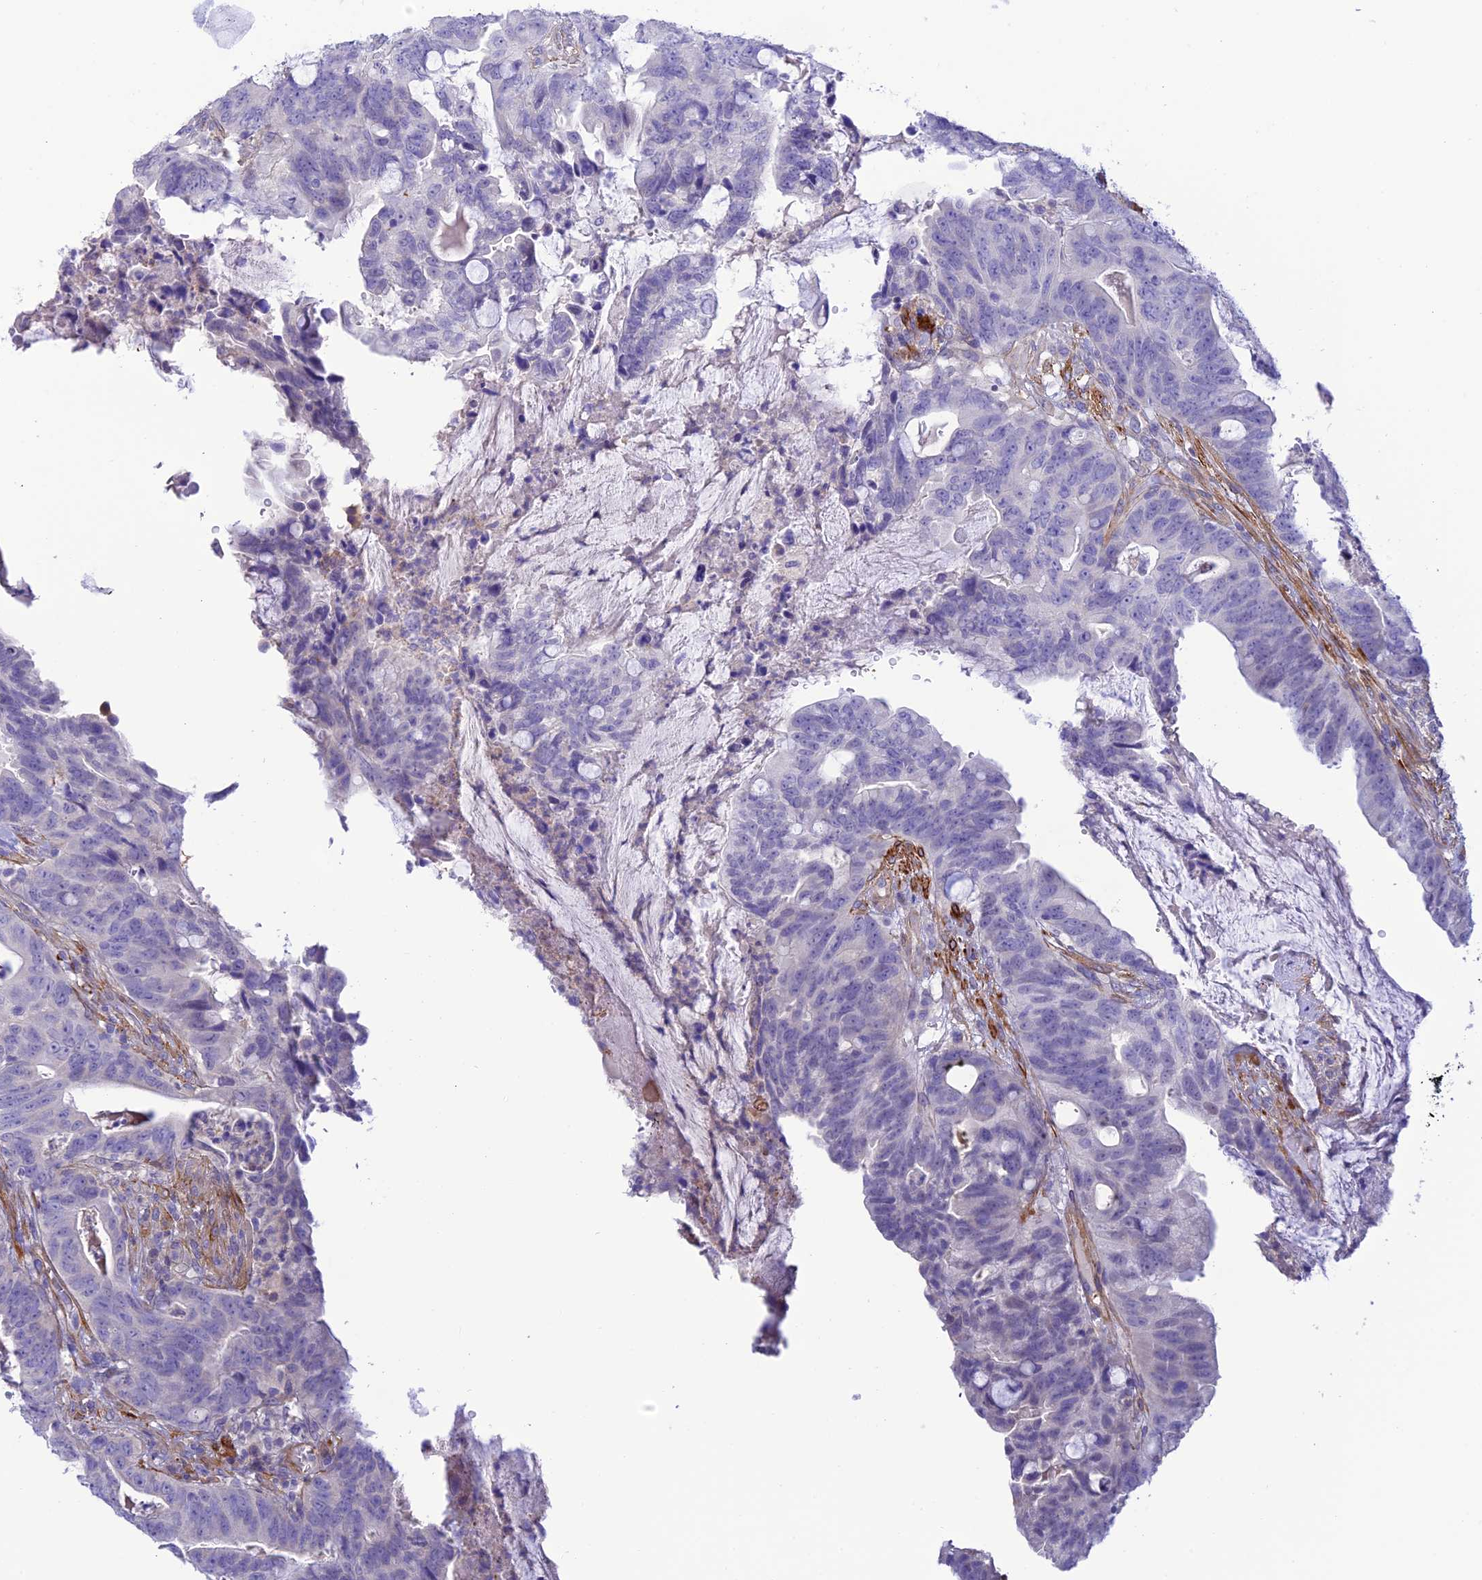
{"staining": {"intensity": "negative", "quantity": "none", "location": "none"}, "tissue": "colorectal cancer", "cell_type": "Tumor cells", "image_type": "cancer", "snomed": [{"axis": "morphology", "description": "Adenocarcinoma, NOS"}, {"axis": "topography", "description": "Colon"}], "caption": "Protein analysis of colorectal cancer (adenocarcinoma) demonstrates no significant positivity in tumor cells. Brightfield microscopy of immunohistochemistry stained with DAB (3,3'-diaminobenzidine) (brown) and hematoxylin (blue), captured at high magnification.", "gene": "ZDHHC16", "patient": {"sex": "female", "age": 82}}